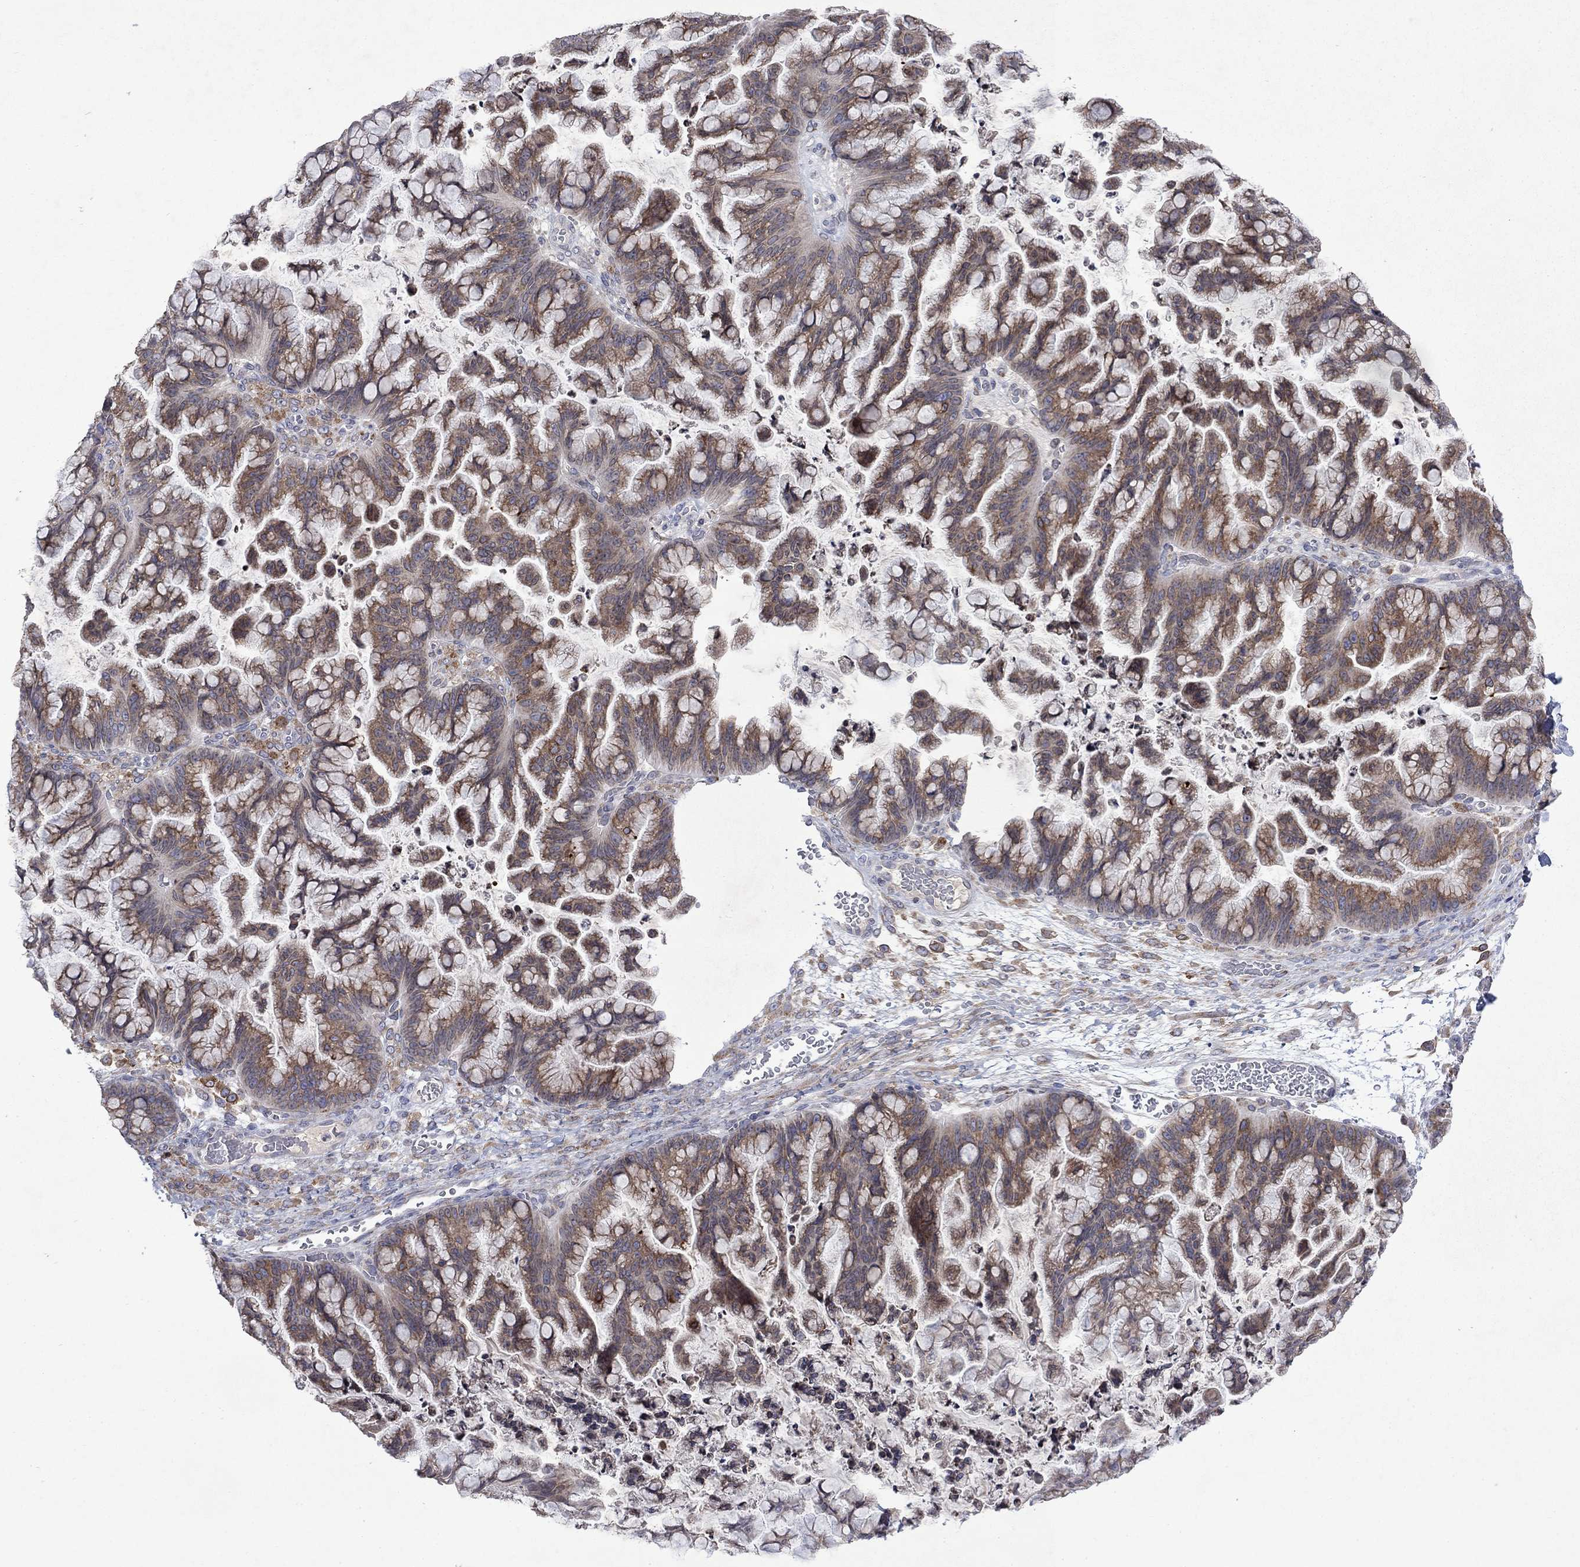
{"staining": {"intensity": "moderate", "quantity": ">75%", "location": "cytoplasmic/membranous"}, "tissue": "ovarian cancer", "cell_type": "Tumor cells", "image_type": "cancer", "snomed": [{"axis": "morphology", "description": "Cystadenocarcinoma, mucinous, NOS"}, {"axis": "topography", "description": "Ovary"}], "caption": "This photomicrograph shows immunohistochemistry (IHC) staining of human ovarian mucinous cystadenocarcinoma, with medium moderate cytoplasmic/membranous positivity in approximately >75% of tumor cells.", "gene": "TMEM97", "patient": {"sex": "female", "age": 67}}